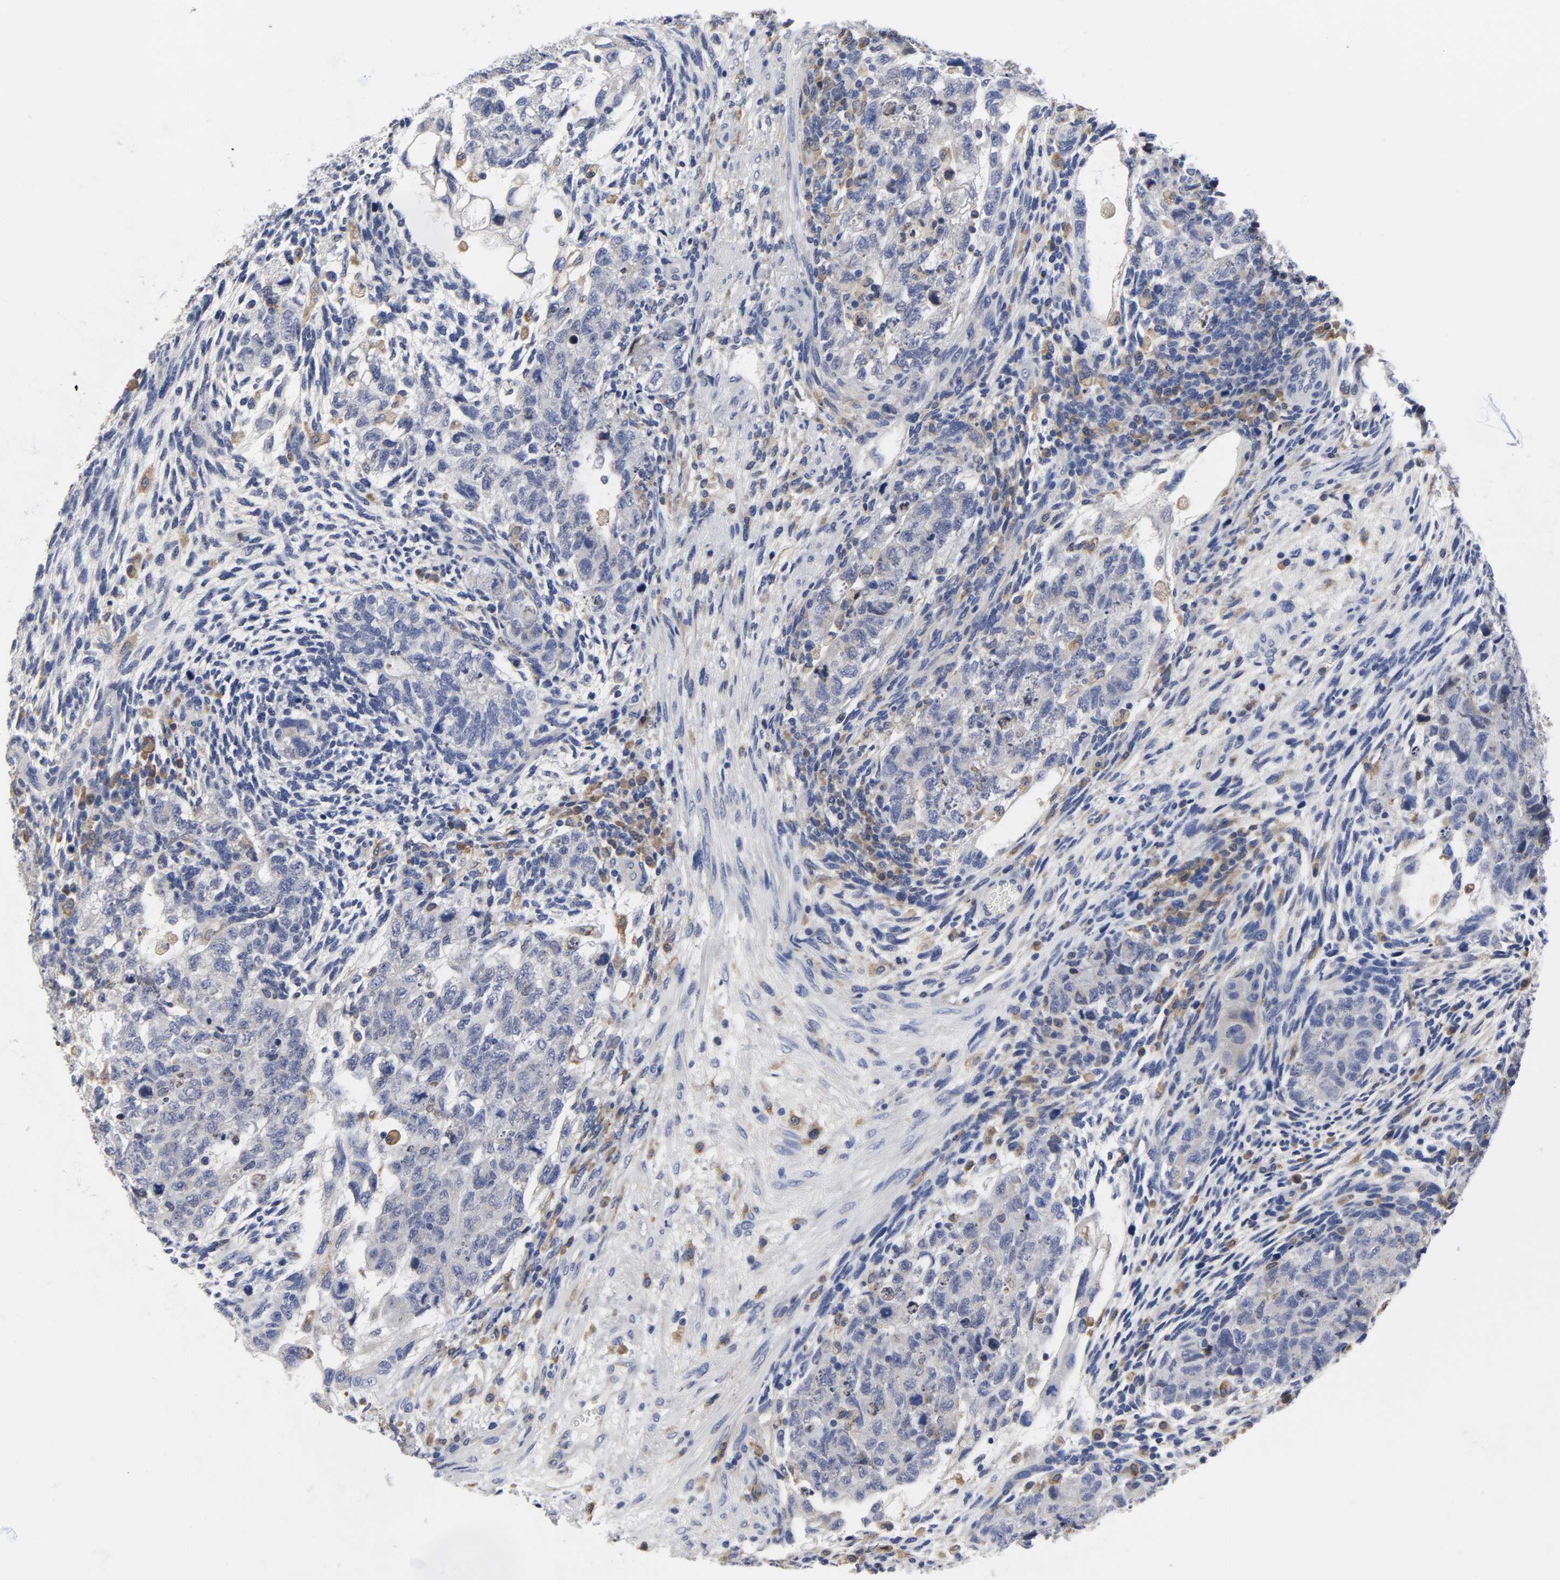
{"staining": {"intensity": "negative", "quantity": "none", "location": "none"}, "tissue": "testis cancer", "cell_type": "Tumor cells", "image_type": "cancer", "snomed": [{"axis": "morphology", "description": "Normal tissue, NOS"}, {"axis": "morphology", "description": "Carcinoma, Embryonal, NOS"}, {"axis": "topography", "description": "Testis"}], "caption": "The image demonstrates no significant positivity in tumor cells of testis embryonal carcinoma. Nuclei are stained in blue.", "gene": "HCK", "patient": {"sex": "male", "age": 36}}